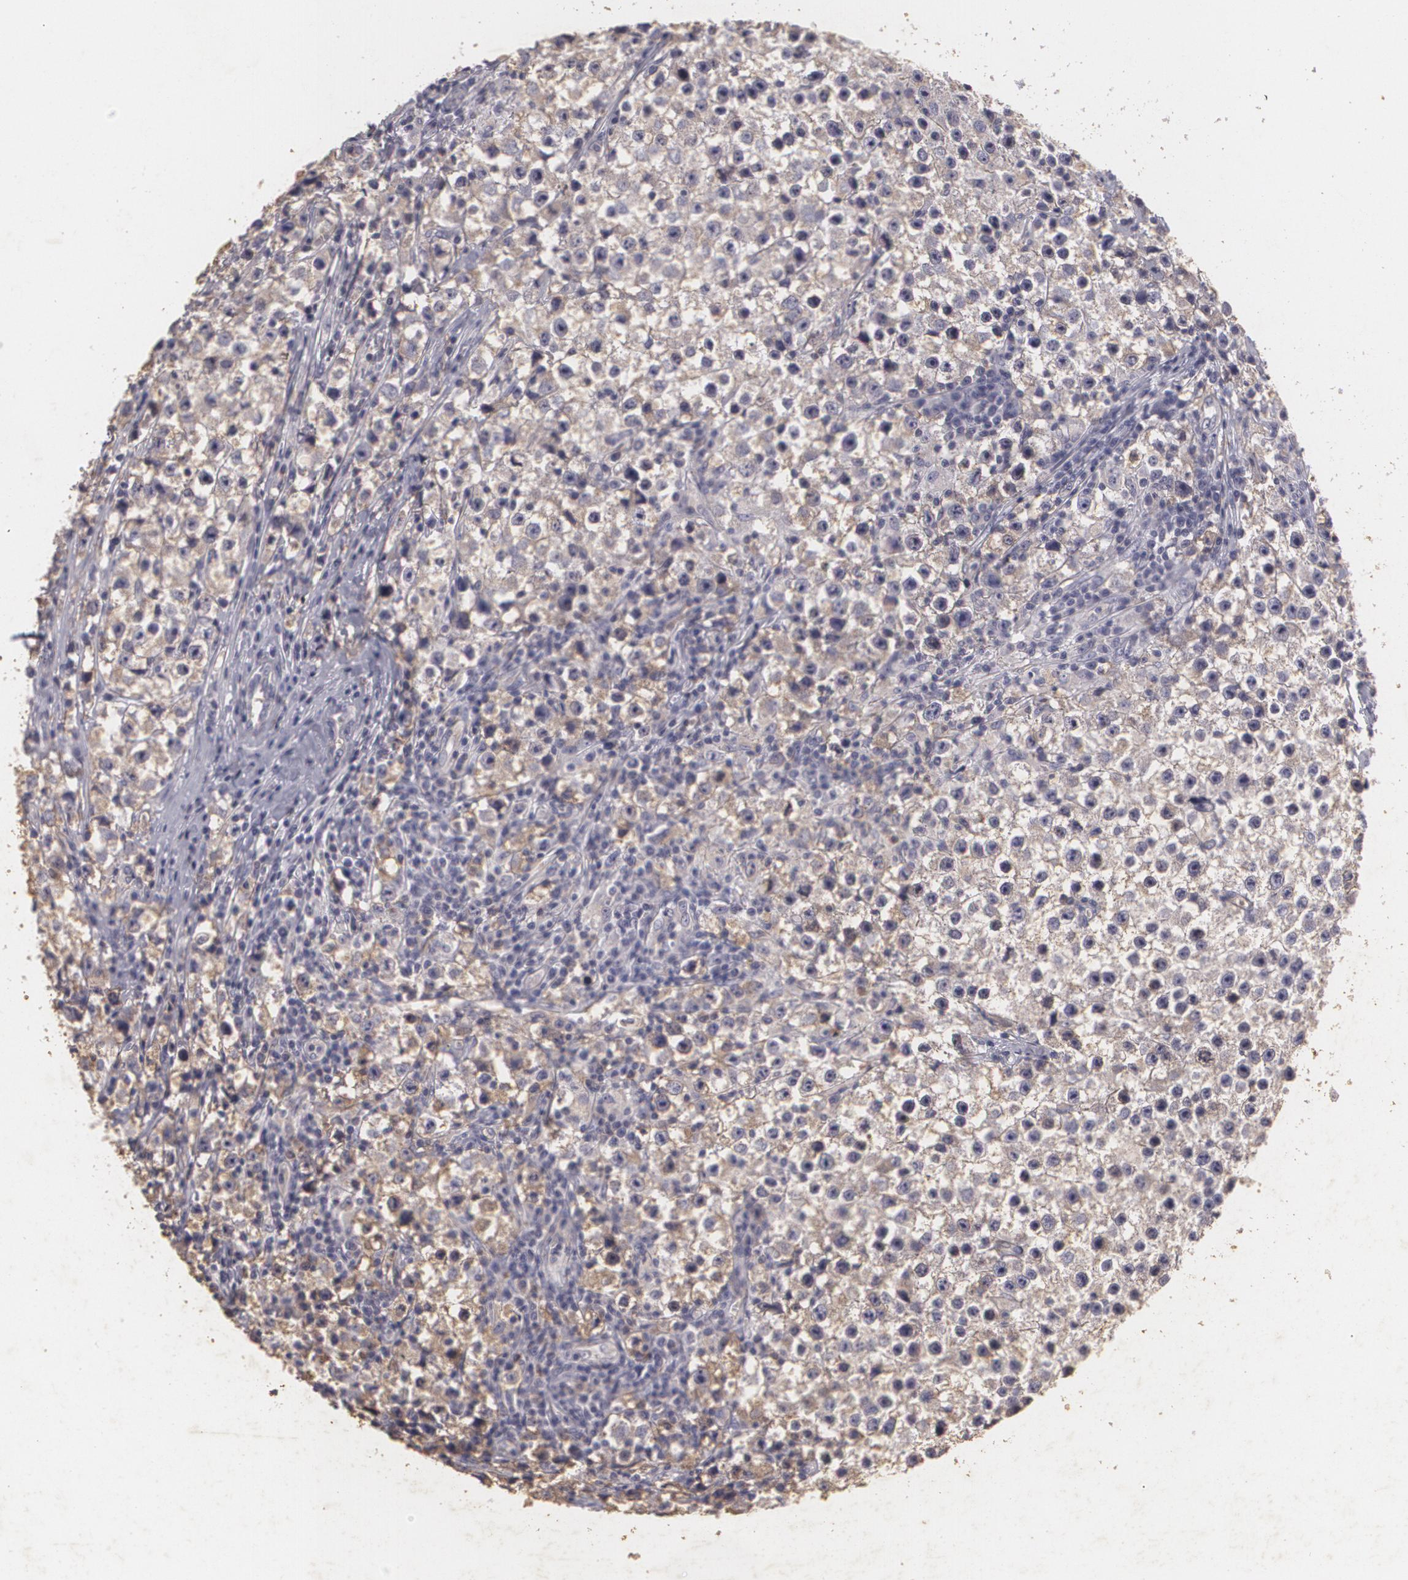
{"staining": {"intensity": "weak", "quantity": ">75%", "location": "cytoplasmic/membranous"}, "tissue": "testis cancer", "cell_type": "Tumor cells", "image_type": "cancer", "snomed": [{"axis": "morphology", "description": "Seminoma, NOS"}, {"axis": "topography", "description": "Testis"}], "caption": "Testis seminoma stained with DAB IHC displays low levels of weak cytoplasmic/membranous positivity in about >75% of tumor cells.", "gene": "KCNA4", "patient": {"sex": "male", "age": 35}}